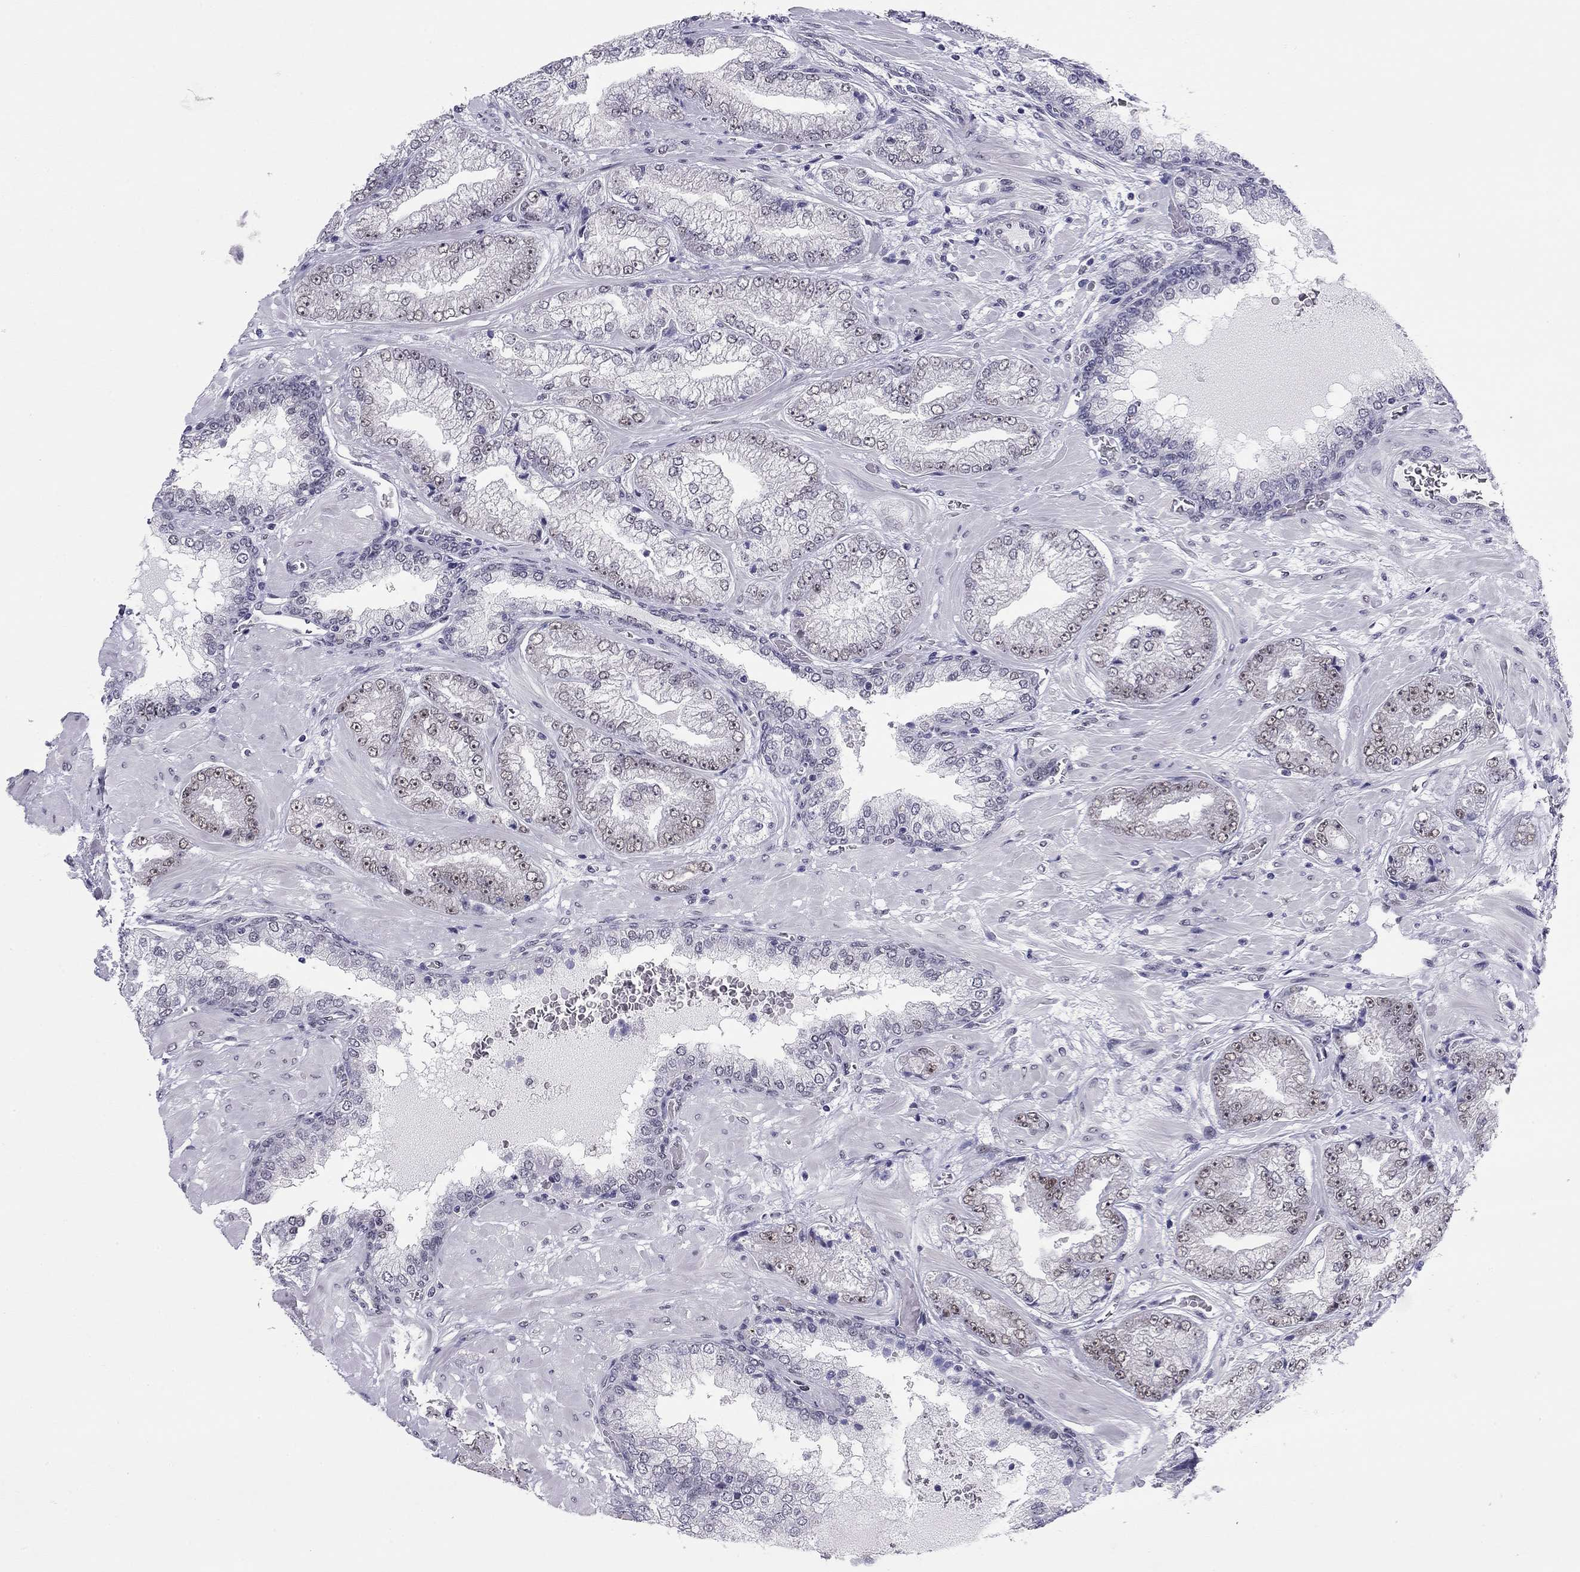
{"staining": {"intensity": "negative", "quantity": "none", "location": "none"}, "tissue": "prostate cancer", "cell_type": "Tumor cells", "image_type": "cancer", "snomed": [{"axis": "morphology", "description": "Adenocarcinoma, Low grade"}, {"axis": "topography", "description": "Prostate"}], "caption": "Tumor cells show no significant protein positivity in prostate cancer (adenocarcinoma (low-grade)). Brightfield microscopy of IHC stained with DAB (brown) and hematoxylin (blue), captured at high magnification.", "gene": "DOT1L", "patient": {"sex": "male", "age": 57}}